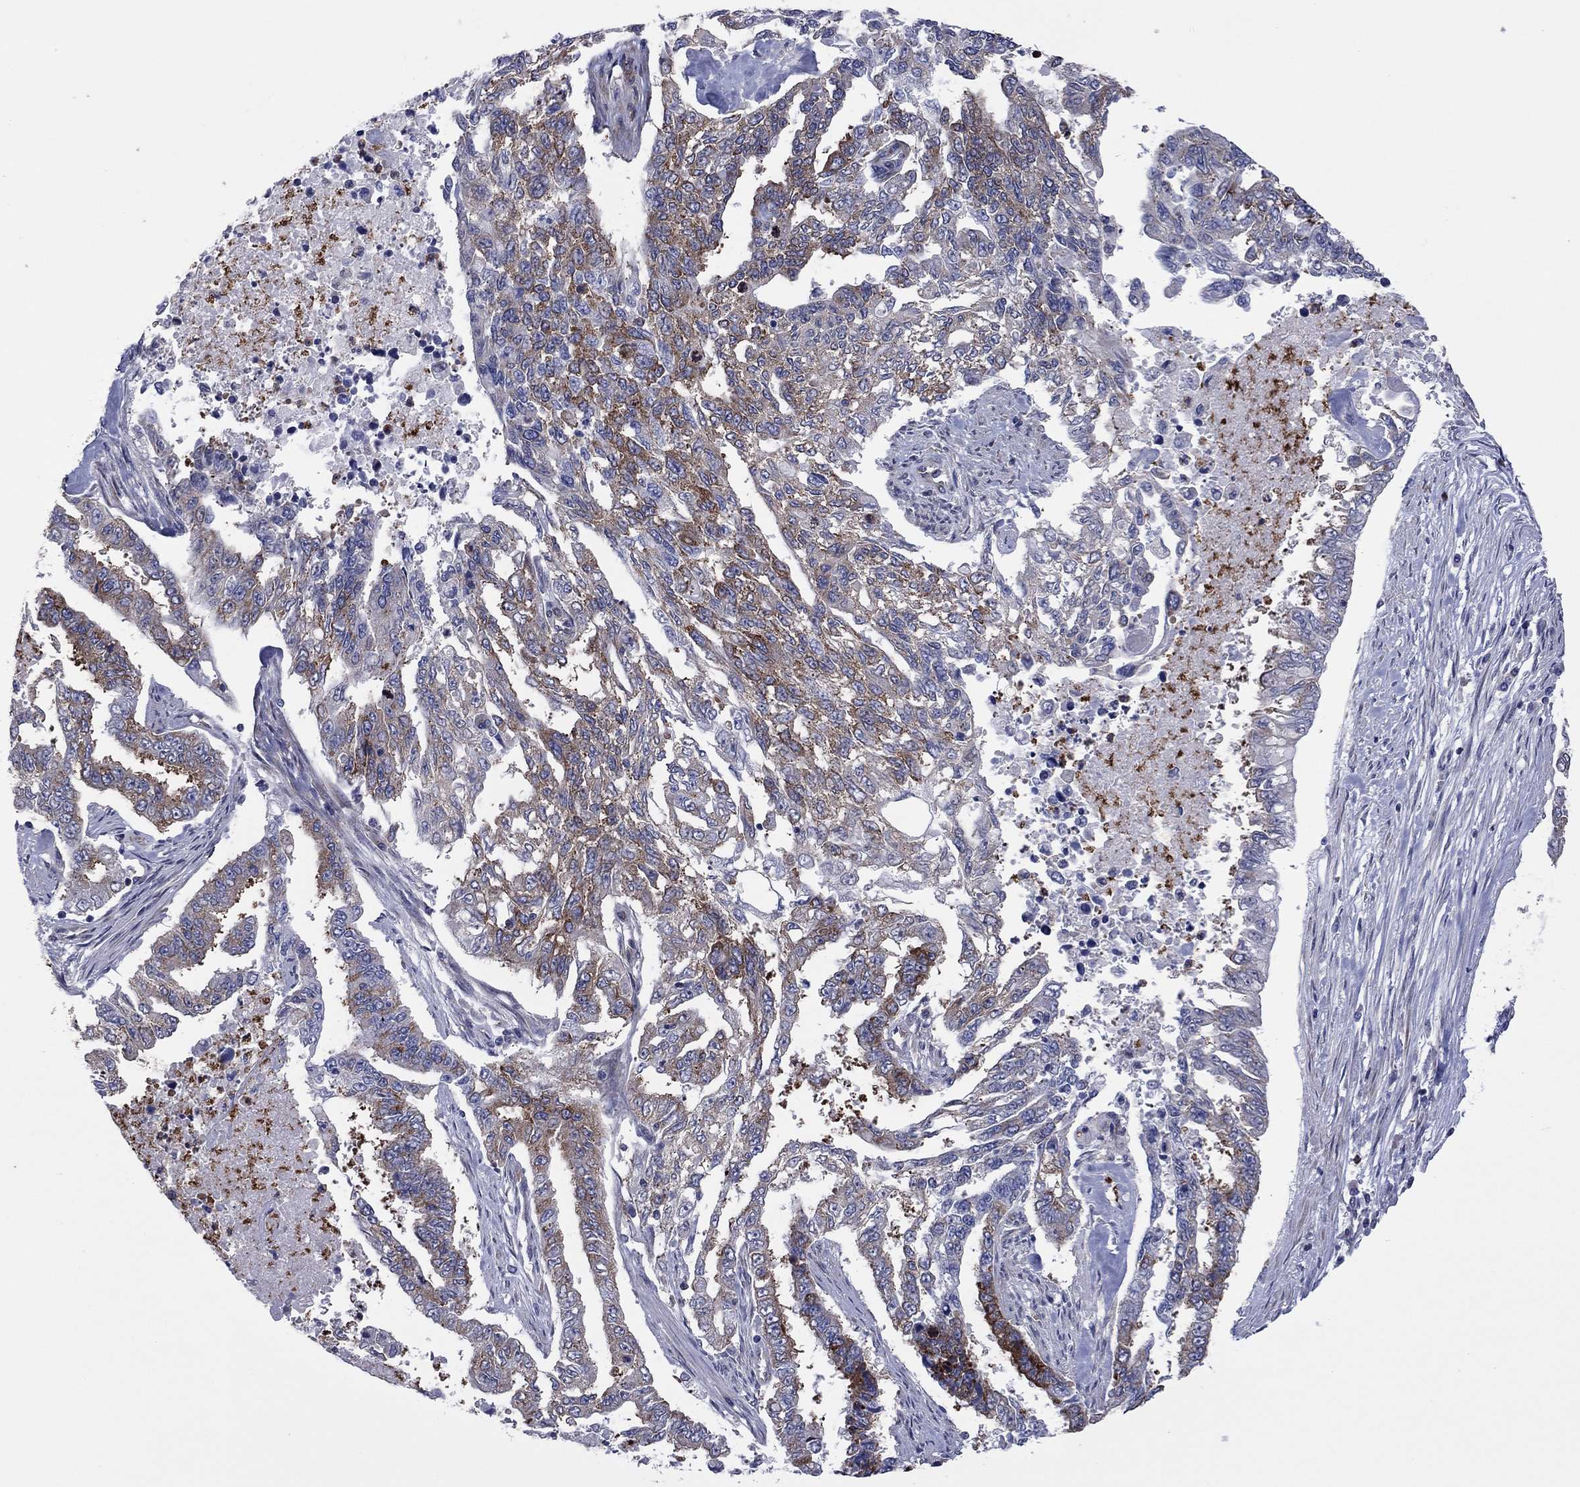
{"staining": {"intensity": "moderate", "quantity": "25%-75%", "location": "cytoplasmic/membranous"}, "tissue": "endometrial cancer", "cell_type": "Tumor cells", "image_type": "cancer", "snomed": [{"axis": "morphology", "description": "Adenocarcinoma, NOS"}, {"axis": "topography", "description": "Uterus"}], "caption": "IHC staining of endometrial cancer (adenocarcinoma), which reveals medium levels of moderate cytoplasmic/membranous positivity in about 25%-75% of tumor cells indicating moderate cytoplasmic/membranous protein staining. The staining was performed using DAB (brown) for protein detection and nuclei were counterstained in hematoxylin (blue).", "gene": "GPR155", "patient": {"sex": "female", "age": 59}}